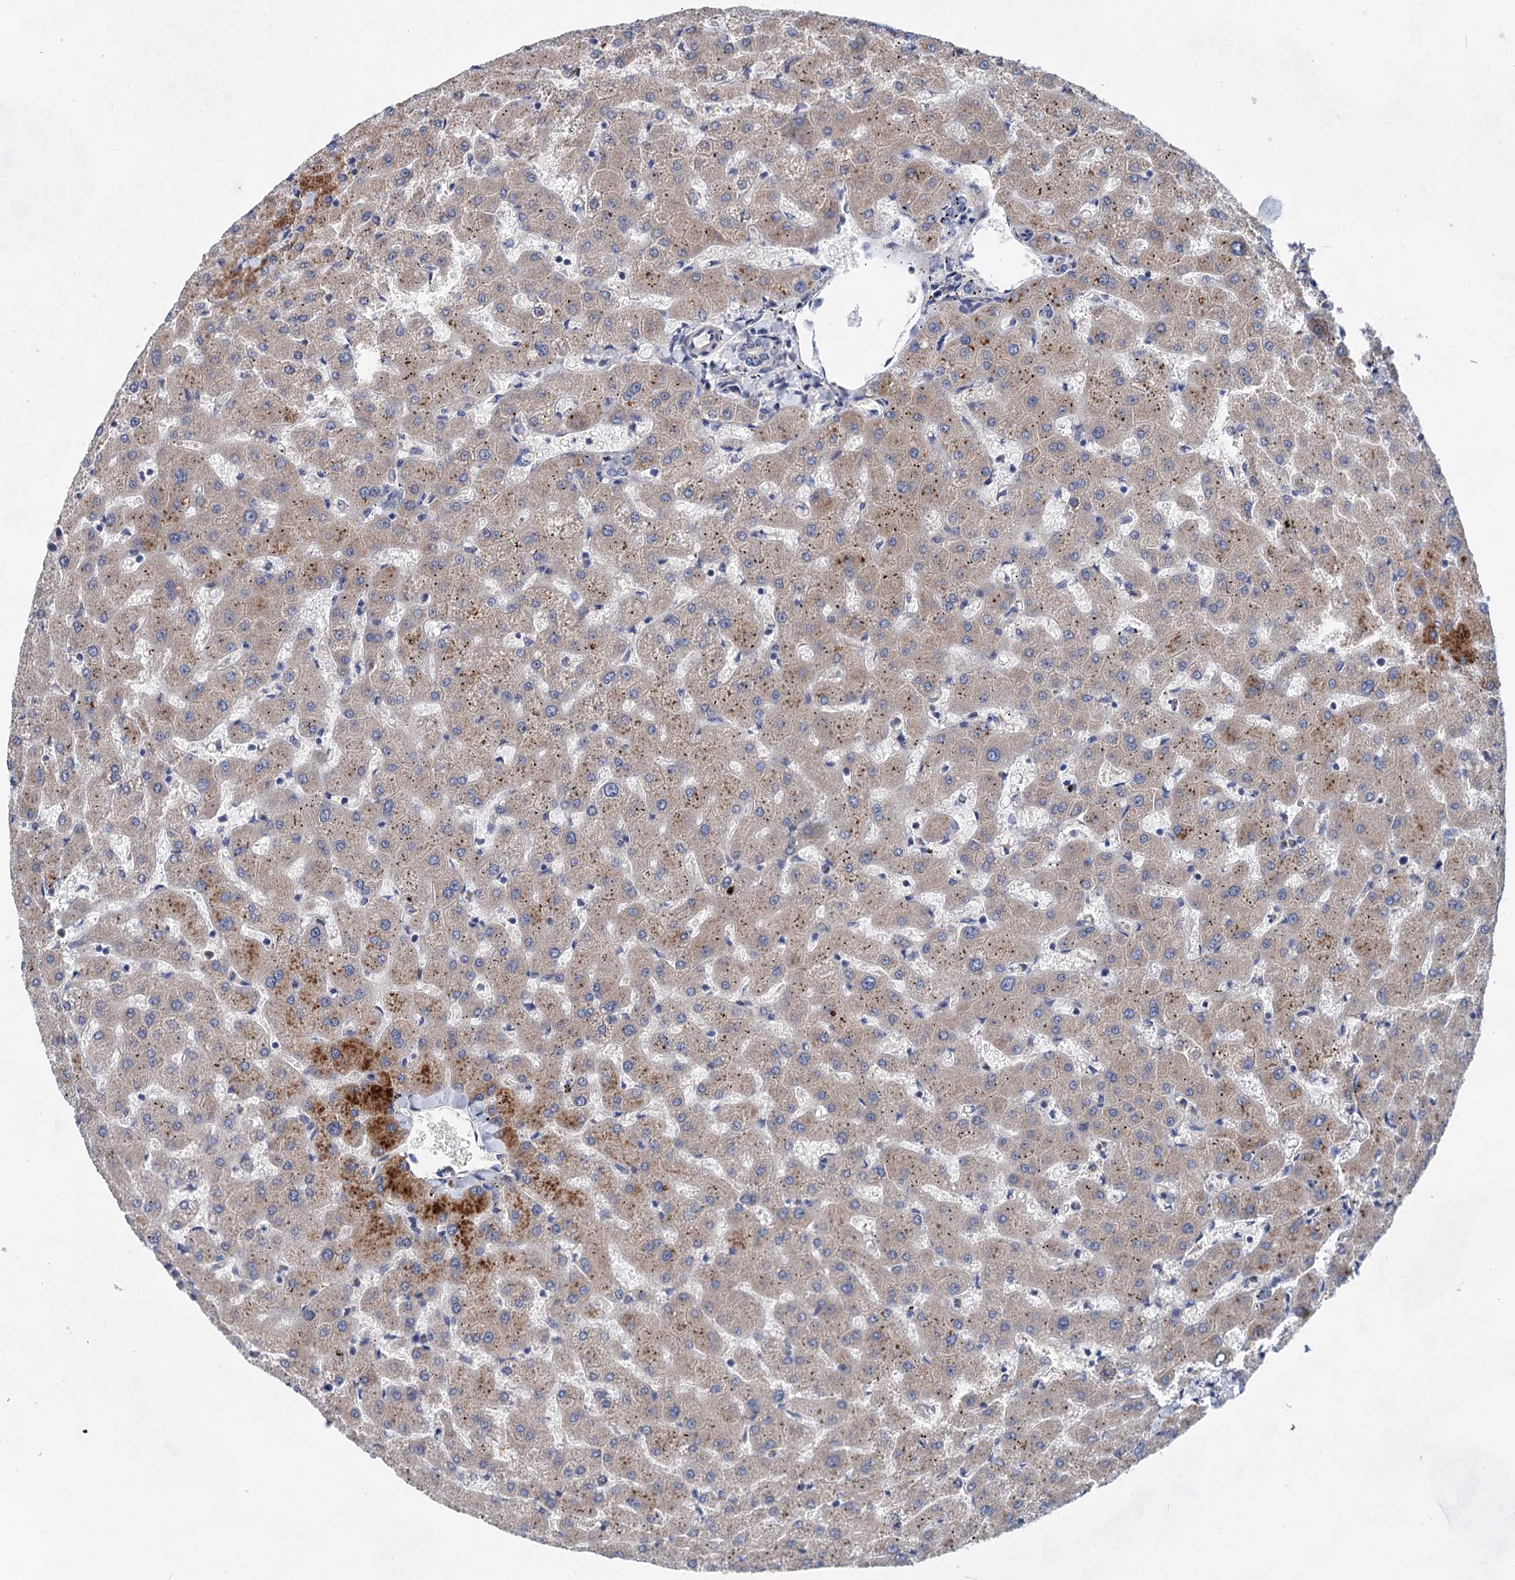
{"staining": {"intensity": "negative", "quantity": "none", "location": "none"}, "tissue": "liver", "cell_type": "Cholangiocytes", "image_type": "normal", "snomed": [{"axis": "morphology", "description": "Normal tissue, NOS"}, {"axis": "topography", "description": "Liver"}], "caption": "Liver was stained to show a protein in brown. There is no significant staining in cholangiocytes. Nuclei are stained in blue.", "gene": "MORN3", "patient": {"sex": "female", "age": 63}}